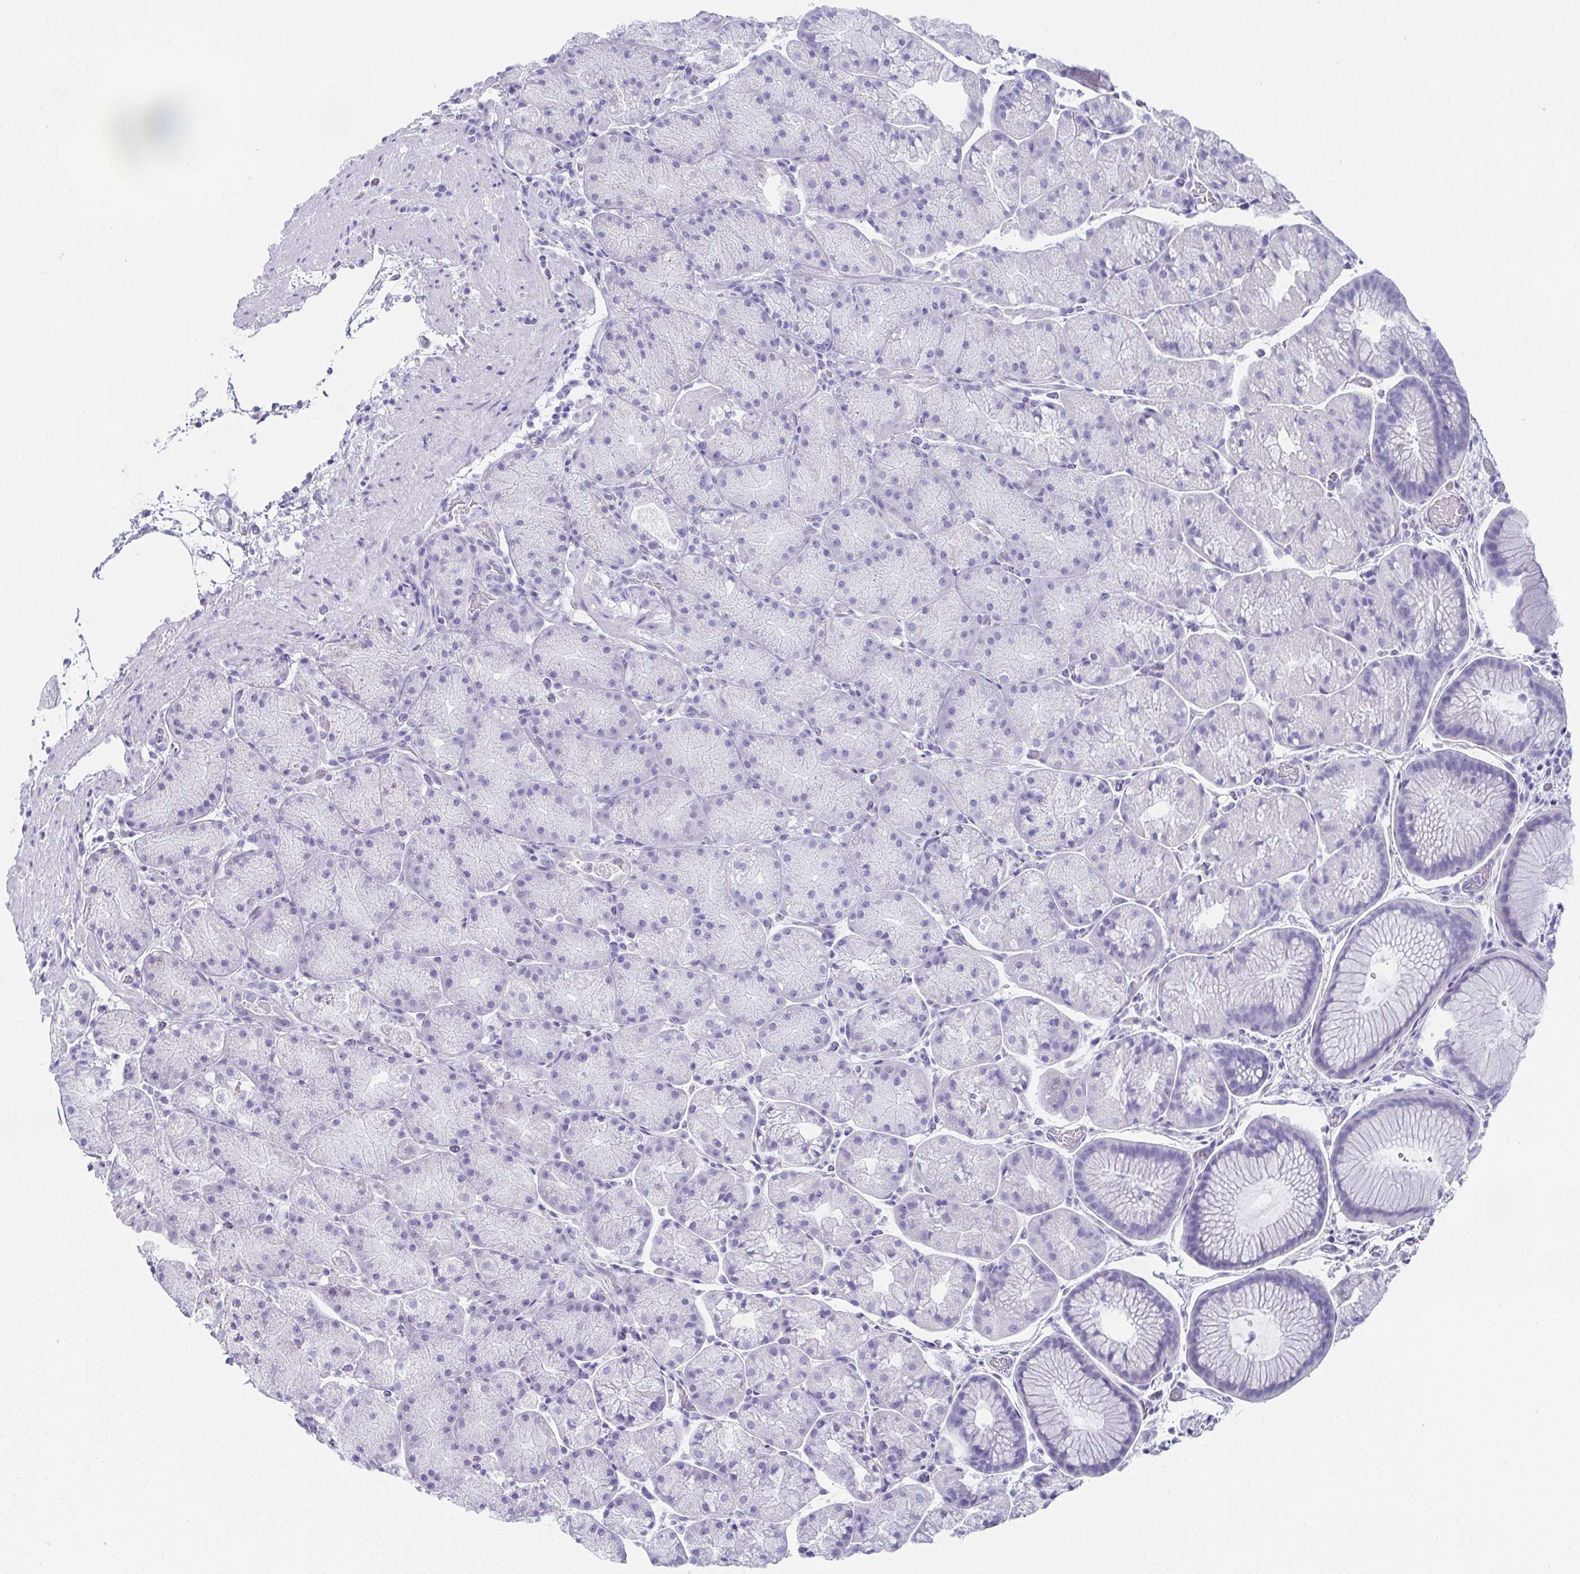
{"staining": {"intensity": "negative", "quantity": "none", "location": "none"}, "tissue": "stomach", "cell_type": "Glandular cells", "image_type": "normal", "snomed": [{"axis": "morphology", "description": "Normal tissue, NOS"}, {"axis": "topography", "description": "Stomach, upper"}, {"axis": "topography", "description": "Stomach"}], "caption": "Immunohistochemistry of unremarkable human stomach reveals no staining in glandular cells.", "gene": "SYCP1", "patient": {"sex": "male", "age": 48}}